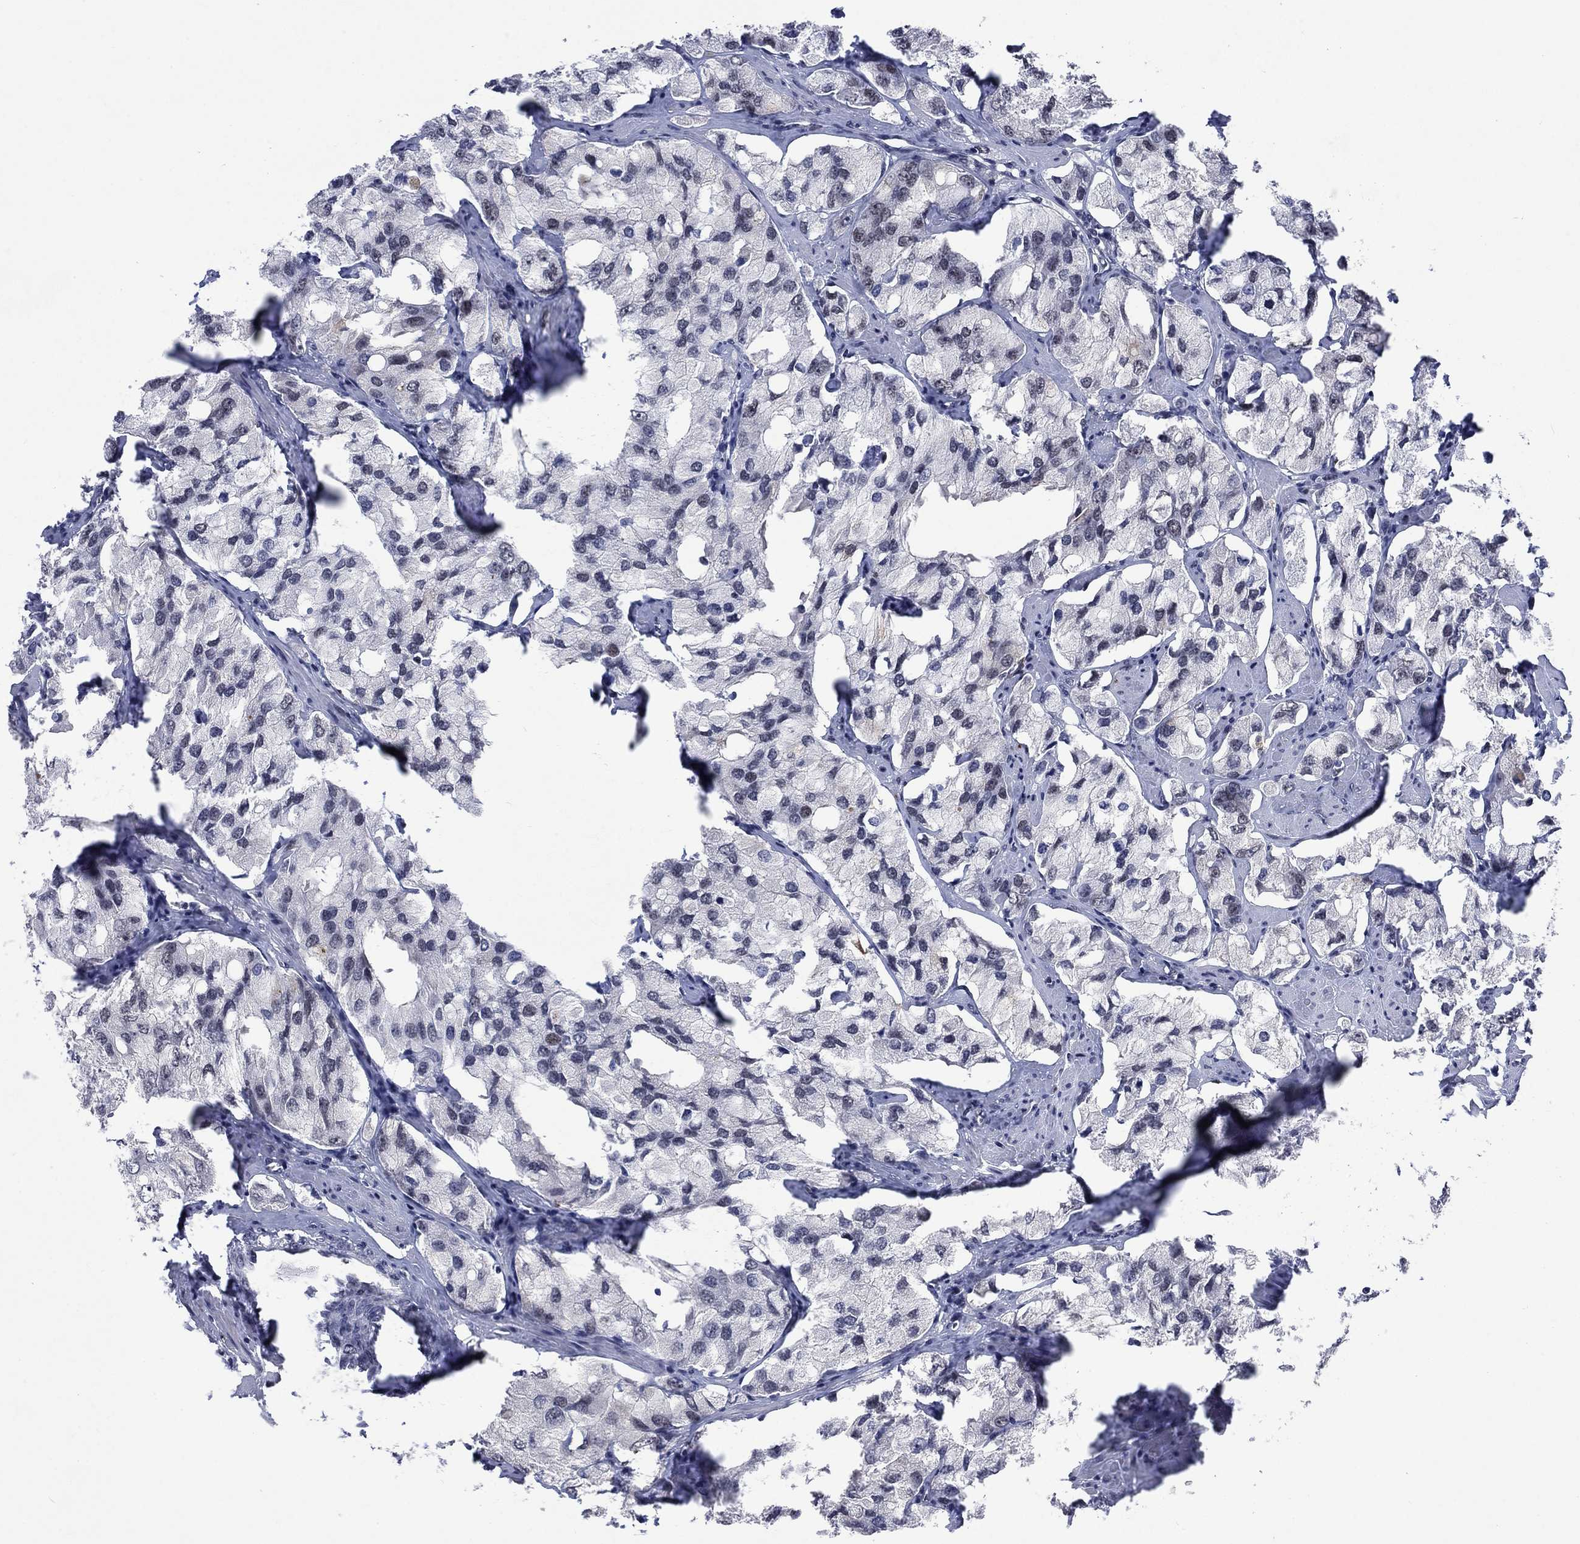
{"staining": {"intensity": "negative", "quantity": "none", "location": "none"}, "tissue": "prostate cancer", "cell_type": "Tumor cells", "image_type": "cancer", "snomed": [{"axis": "morphology", "description": "Adenocarcinoma, NOS"}, {"axis": "topography", "description": "Prostate and seminal vesicle, NOS"}, {"axis": "topography", "description": "Prostate"}], "caption": "This photomicrograph is of prostate adenocarcinoma stained with immunohistochemistry to label a protein in brown with the nuclei are counter-stained blue. There is no staining in tumor cells. (Brightfield microscopy of DAB (3,3'-diaminobenzidine) IHC at high magnification).", "gene": "HCFC1", "patient": {"sex": "male", "age": 64}}